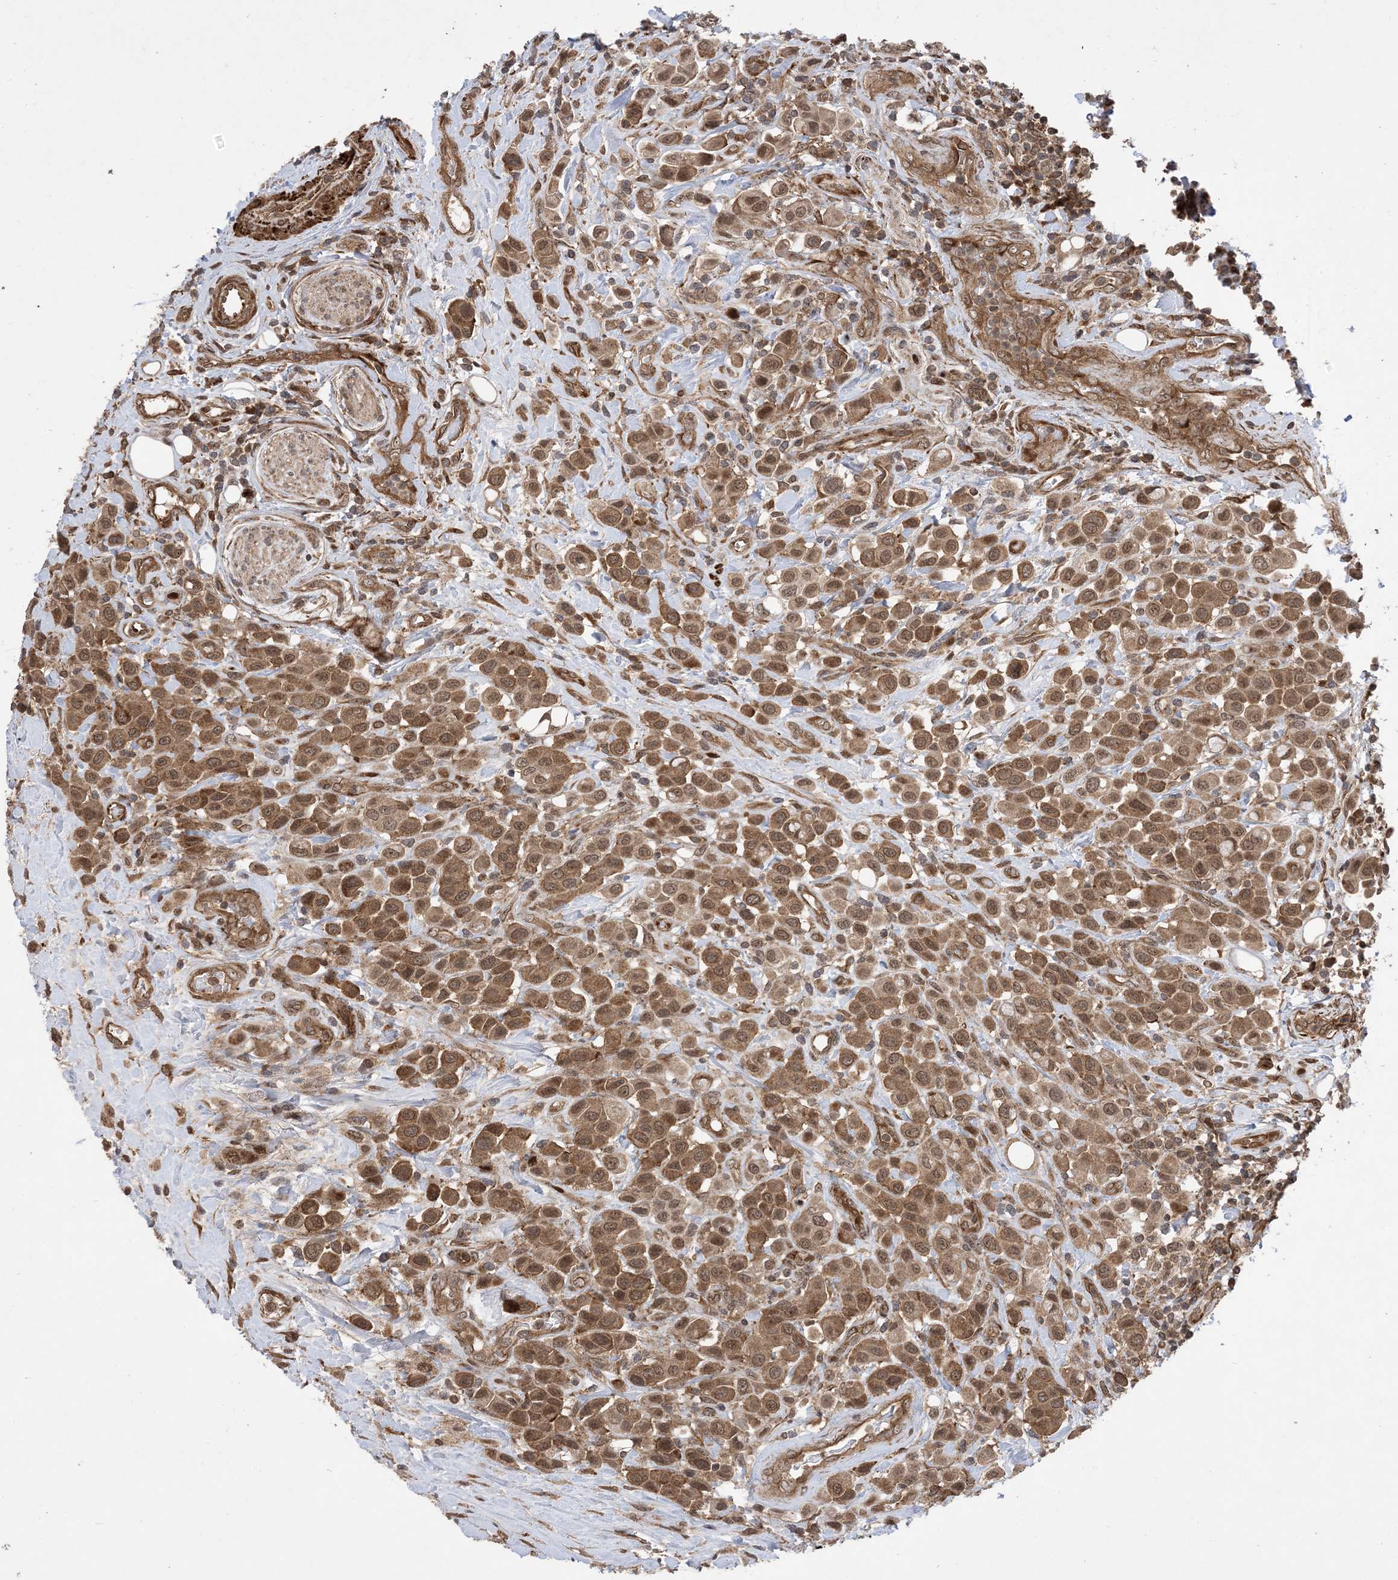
{"staining": {"intensity": "moderate", "quantity": ">75%", "location": "cytoplasmic/membranous,nuclear"}, "tissue": "urothelial cancer", "cell_type": "Tumor cells", "image_type": "cancer", "snomed": [{"axis": "morphology", "description": "Urothelial carcinoma, High grade"}, {"axis": "topography", "description": "Urinary bladder"}], "caption": "Urothelial cancer was stained to show a protein in brown. There is medium levels of moderate cytoplasmic/membranous and nuclear staining in approximately >75% of tumor cells.", "gene": "ZNF511", "patient": {"sex": "male", "age": 50}}